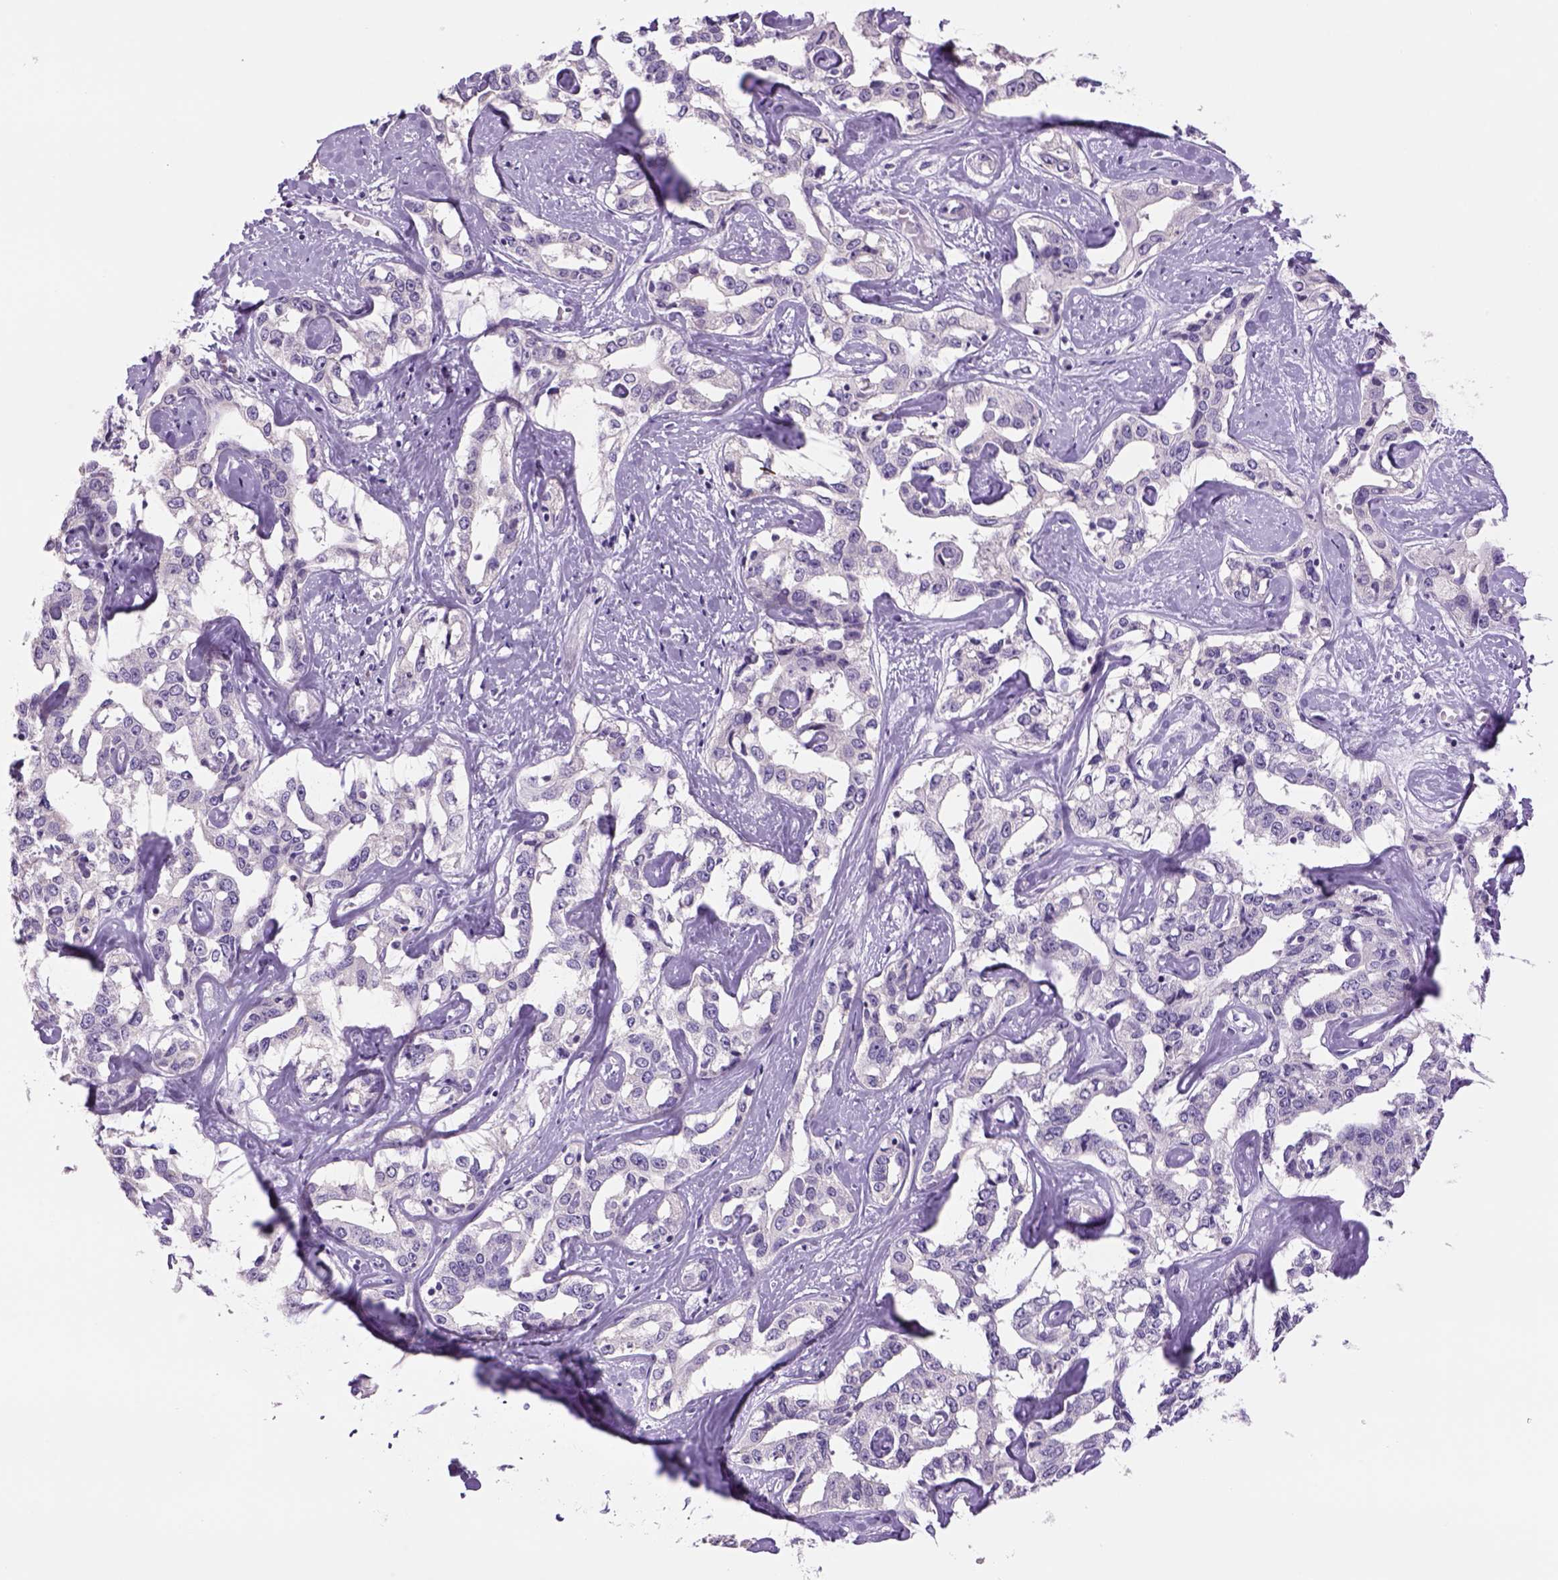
{"staining": {"intensity": "negative", "quantity": "none", "location": "none"}, "tissue": "liver cancer", "cell_type": "Tumor cells", "image_type": "cancer", "snomed": [{"axis": "morphology", "description": "Cholangiocarcinoma"}, {"axis": "topography", "description": "Liver"}], "caption": "Immunohistochemistry (IHC) of liver cholangiocarcinoma displays no positivity in tumor cells.", "gene": "DBH", "patient": {"sex": "male", "age": 59}}